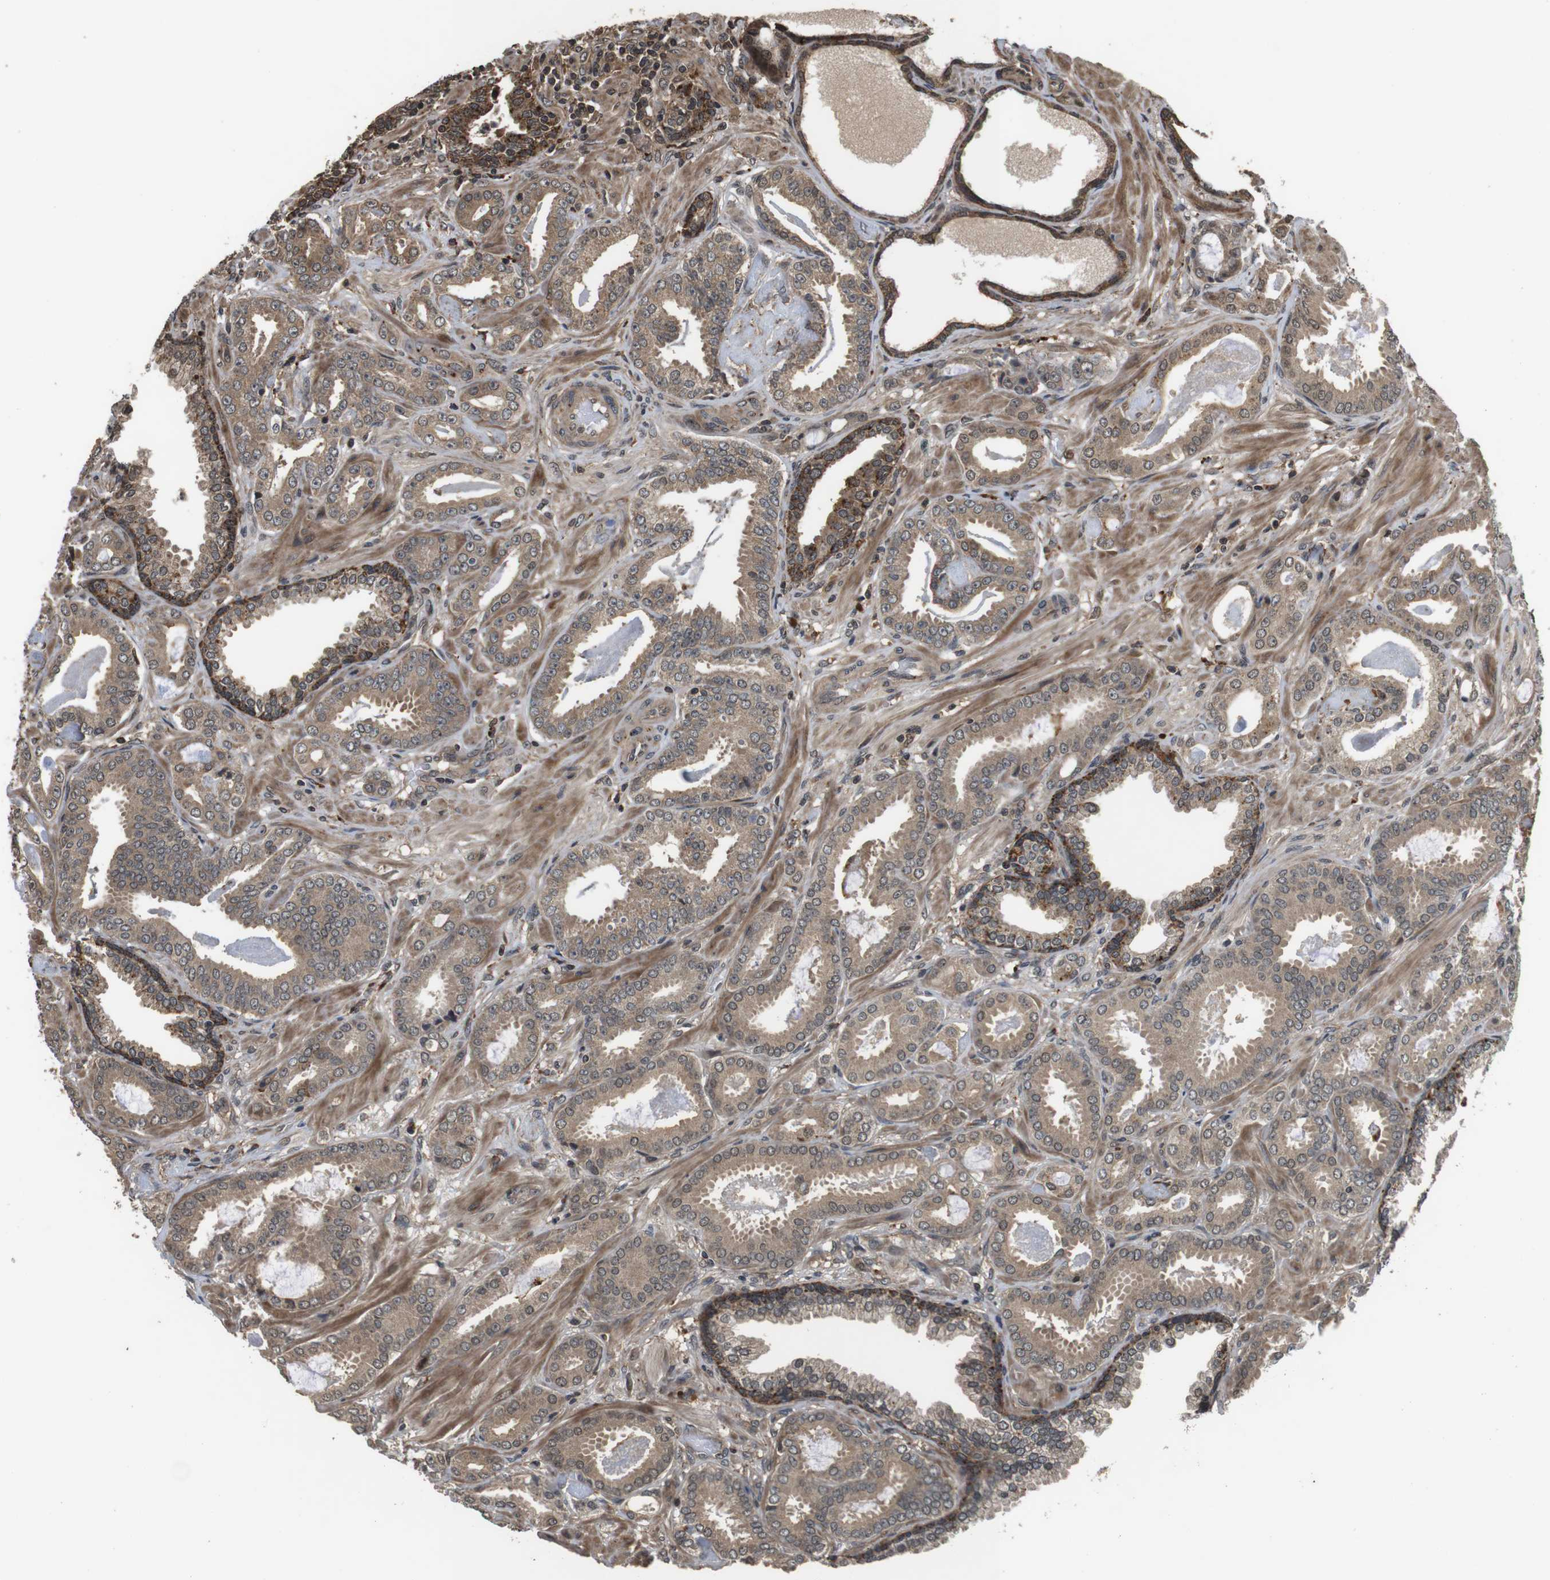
{"staining": {"intensity": "moderate", "quantity": ">75%", "location": "cytoplasmic/membranous"}, "tissue": "prostate cancer", "cell_type": "Tumor cells", "image_type": "cancer", "snomed": [{"axis": "morphology", "description": "Adenocarcinoma, Low grade"}, {"axis": "topography", "description": "Prostate"}], "caption": "Moderate cytoplasmic/membranous expression is identified in approximately >75% of tumor cells in adenocarcinoma (low-grade) (prostate).", "gene": "FZD10", "patient": {"sex": "male", "age": 53}}